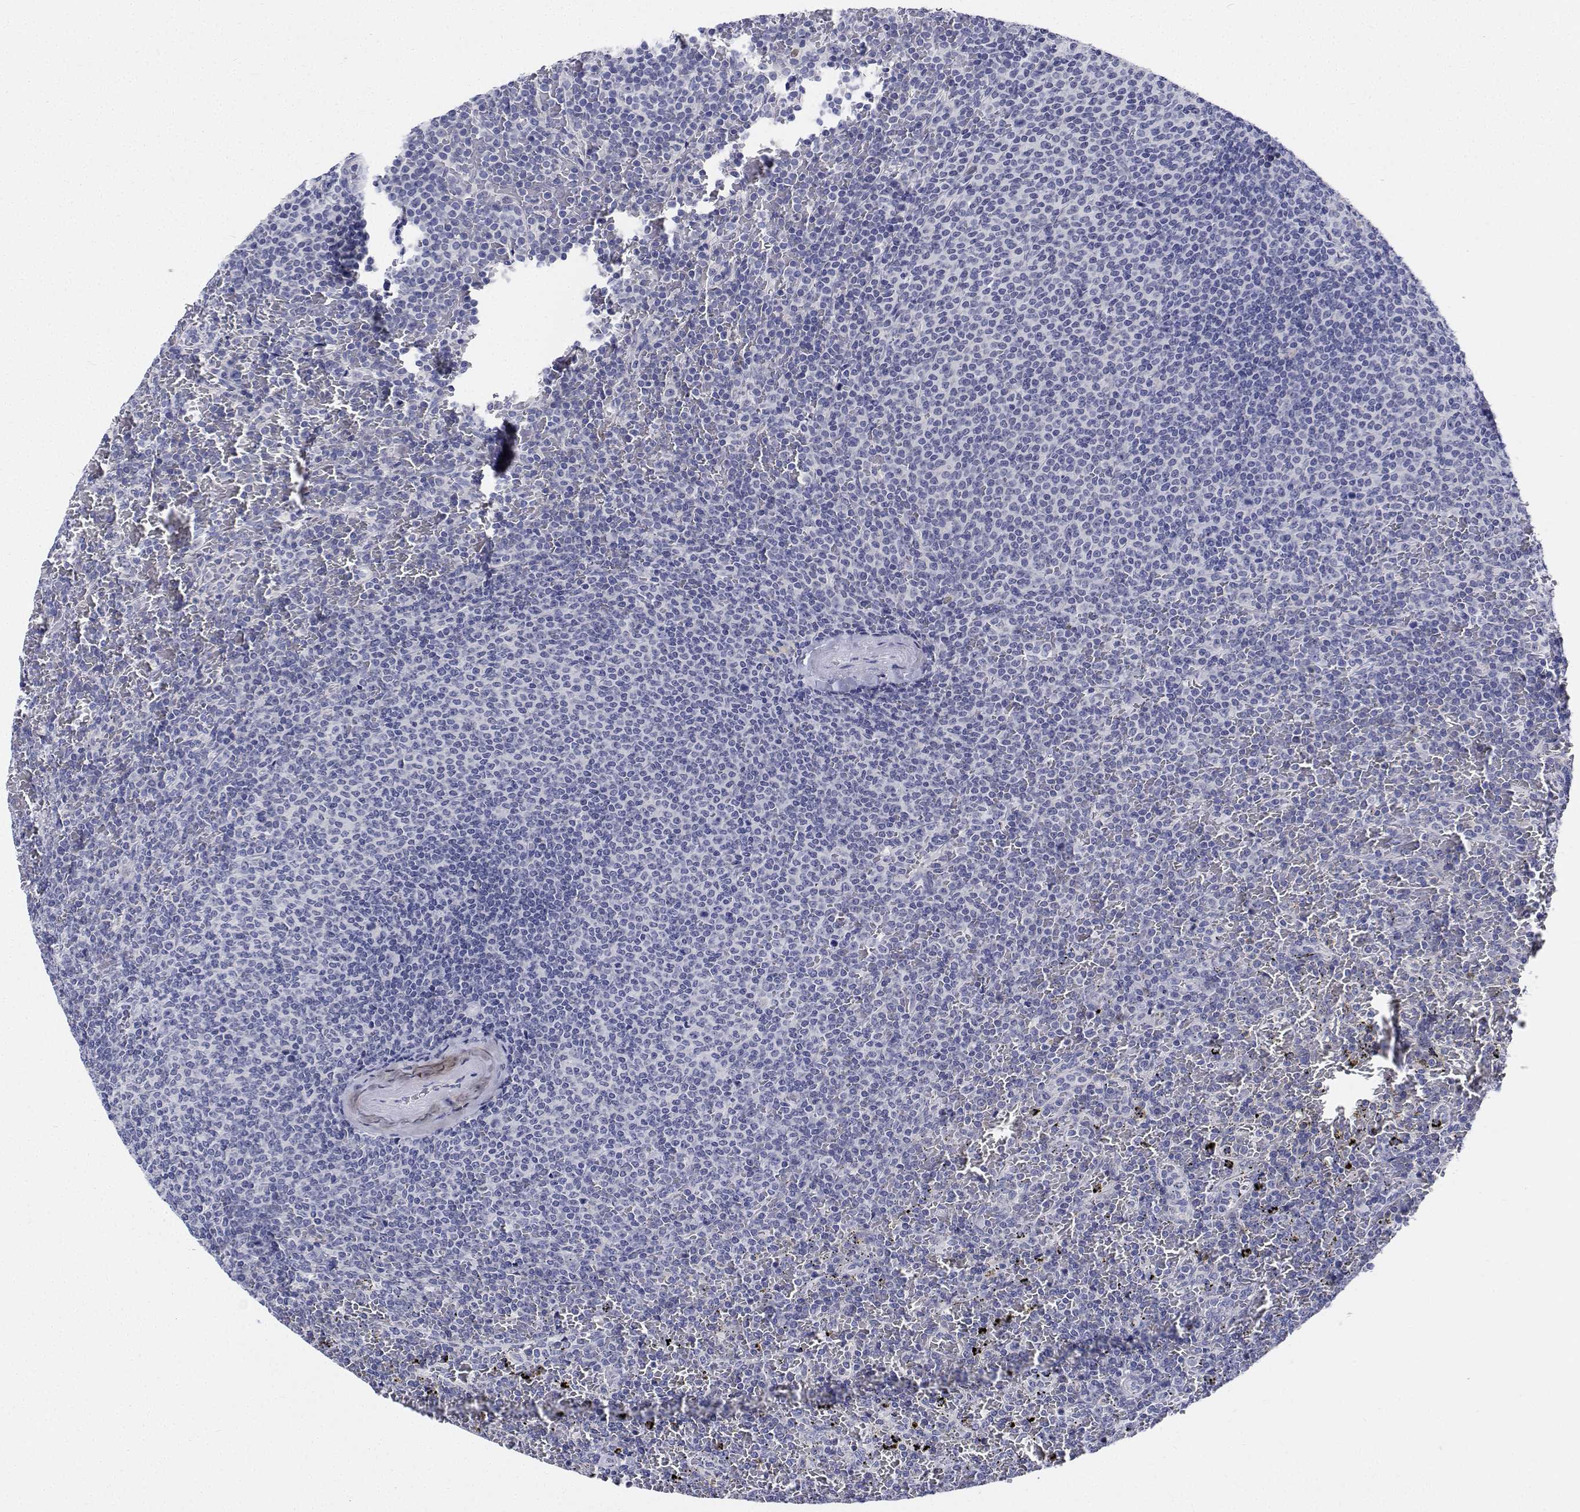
{"staining": {"intensity": "negative", "quantity": "none", "location": "none"}, "tissue": "lymphoma", "cell_type": "Tumor cells", "image_type": "cancer", "snomed": [{"axis": "morphology", "description": "Malignant lymphoma, non-Hodgkin's type, Low grade"}, {"axis": "topography", "description": "Spleen"}], "caption": "This is an IHC micrograph of human low-grade malignant lymphoma, non-Hodgkin's type. There is no expression in tumor cells.", "gene": "PLXNA4", "patient": {"sex": "female", "age": 77}}